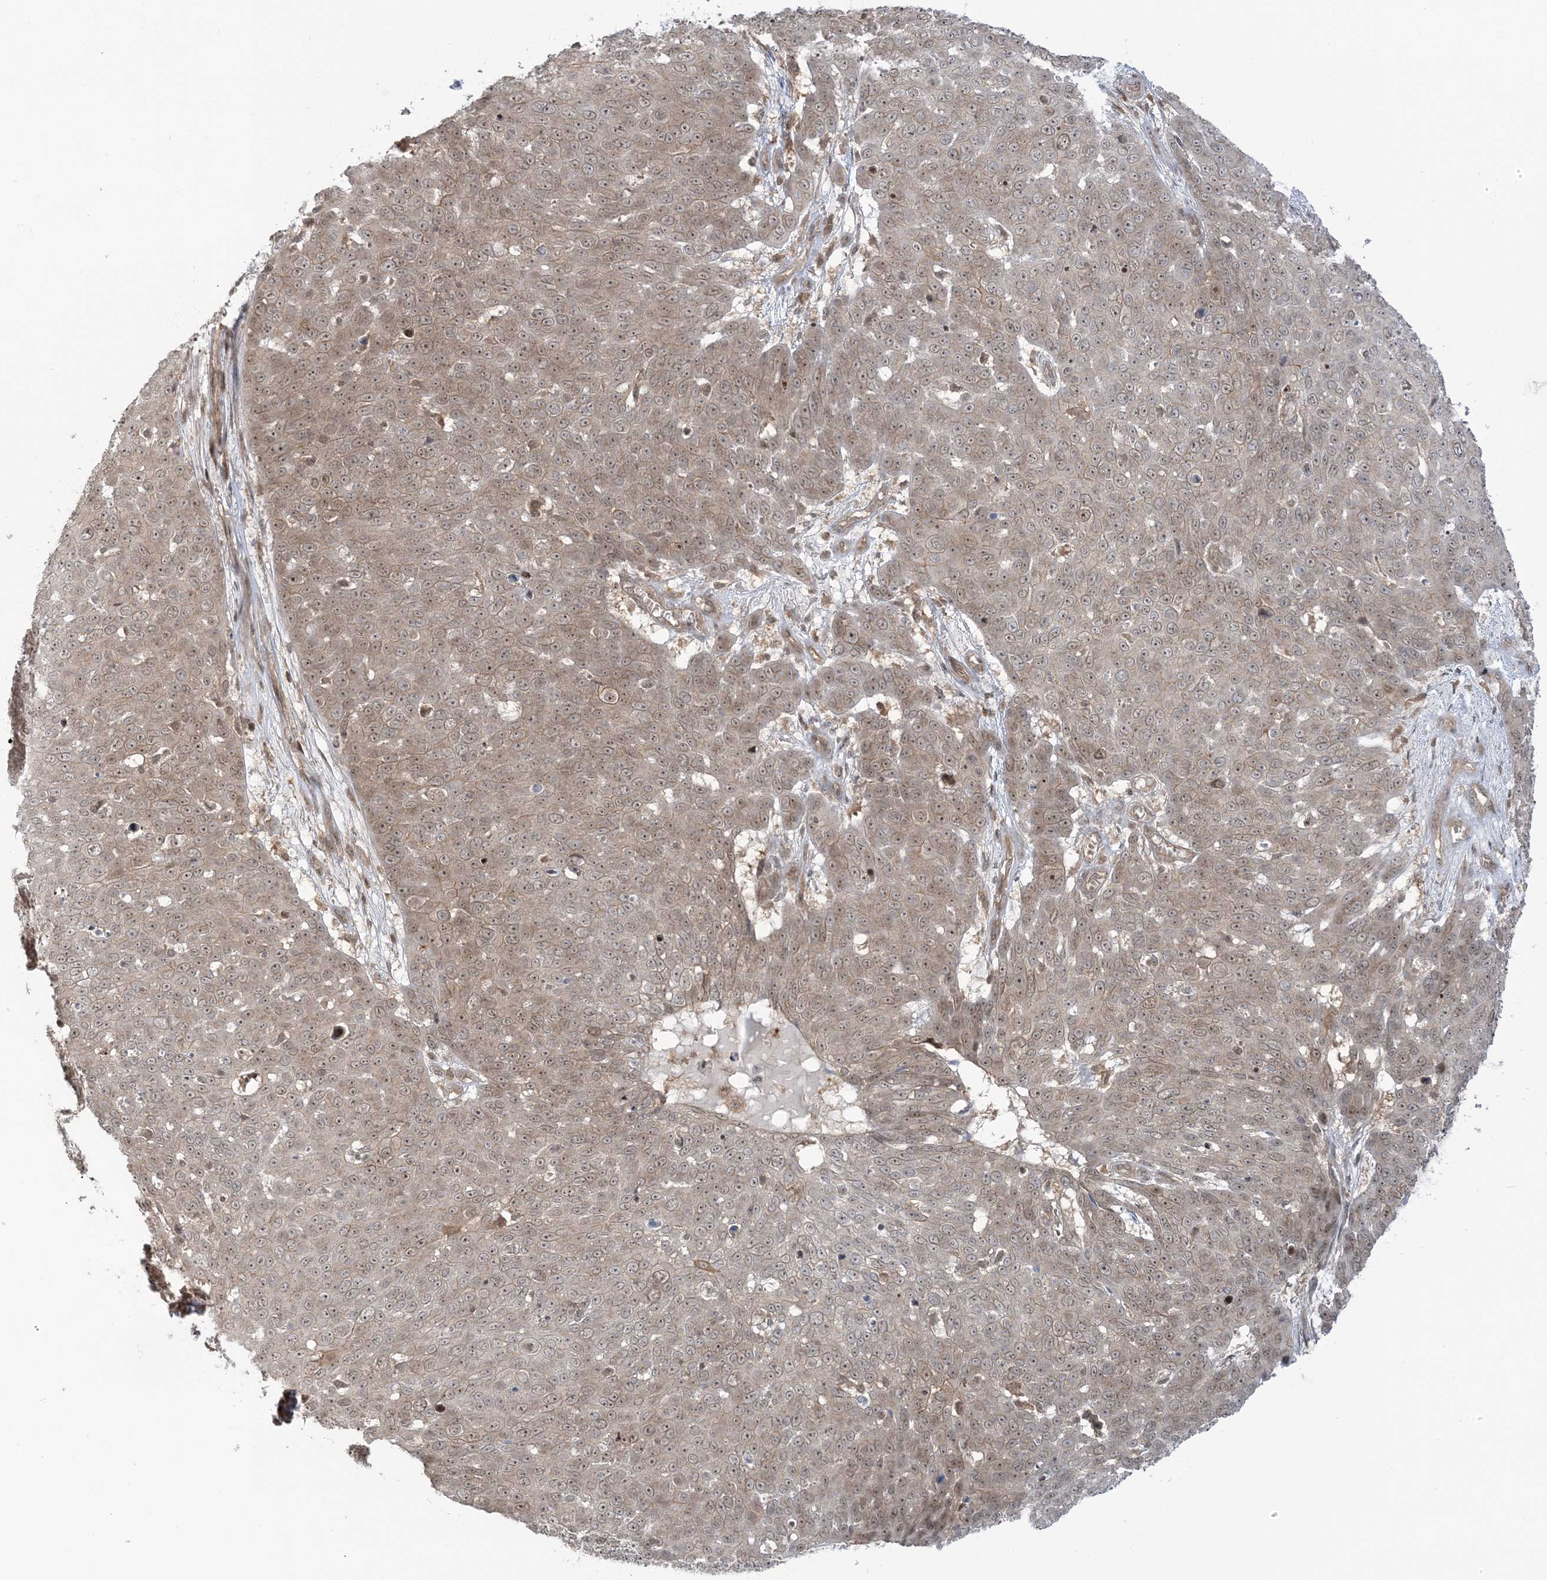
{"staining": {"intensity": "weak", "quantity": ">75%", "location": "cytoplasmic/membranous,nuclear"}, "tissue": "skin cancer", "cell_type": "Tumor cells", "image_type": "cancer", "snomed": [{"axis": "morphology", "description": "Squamous cell carcinoma, NOS"}, {"axis": "topography", "description": "Skin"}], "caption": "Skin cancer (squamous cell carcinoma) stained with DAB immunohistochemistry demonstrates low levels of weak cytoplasmic/membranous and nuclear positivity in approximately >75% of tumor cells.", "gene": "PPP1R7", "patient": {"sex": "male", "age": 71}}